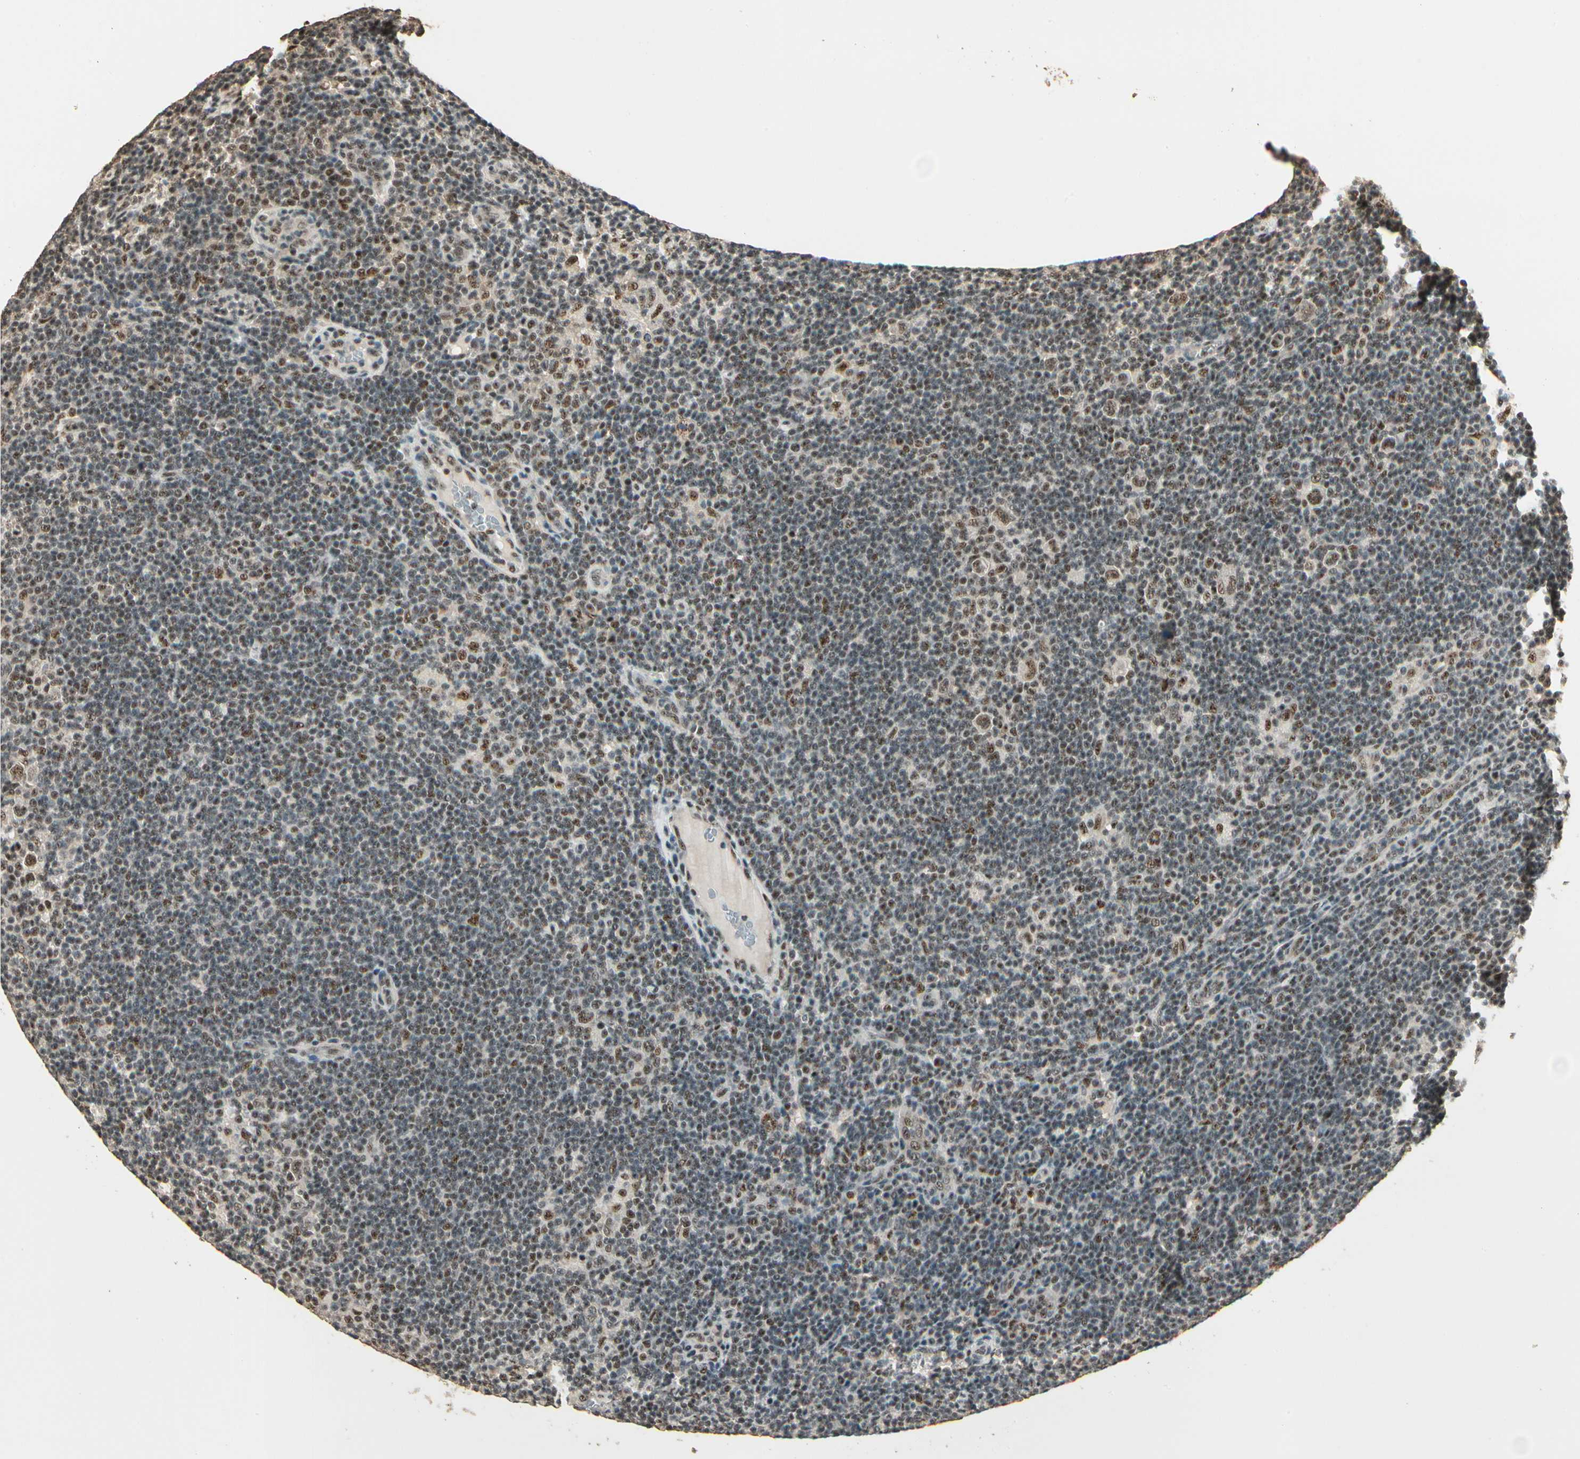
{"staining": {"intensity": "weak", "quantity": "25%-75%", "location": "nuclear"}, "tissue": "lymphoma", "cell_type": "Tumor cells", "image_type": "cancer", "snomed": [{"axis": "morphology", "description": "Hodgkin's disease, NOS"}, {"axis": "topography", "description": "Lymph node"}], "caption": "Protein positivity by IHC displays weak nuclear expression in approximately 25%-75% of tumor cells in Hodgkin's disease.", "gene": "RBM25", "patient": {"sex": "female", "age": 57}}